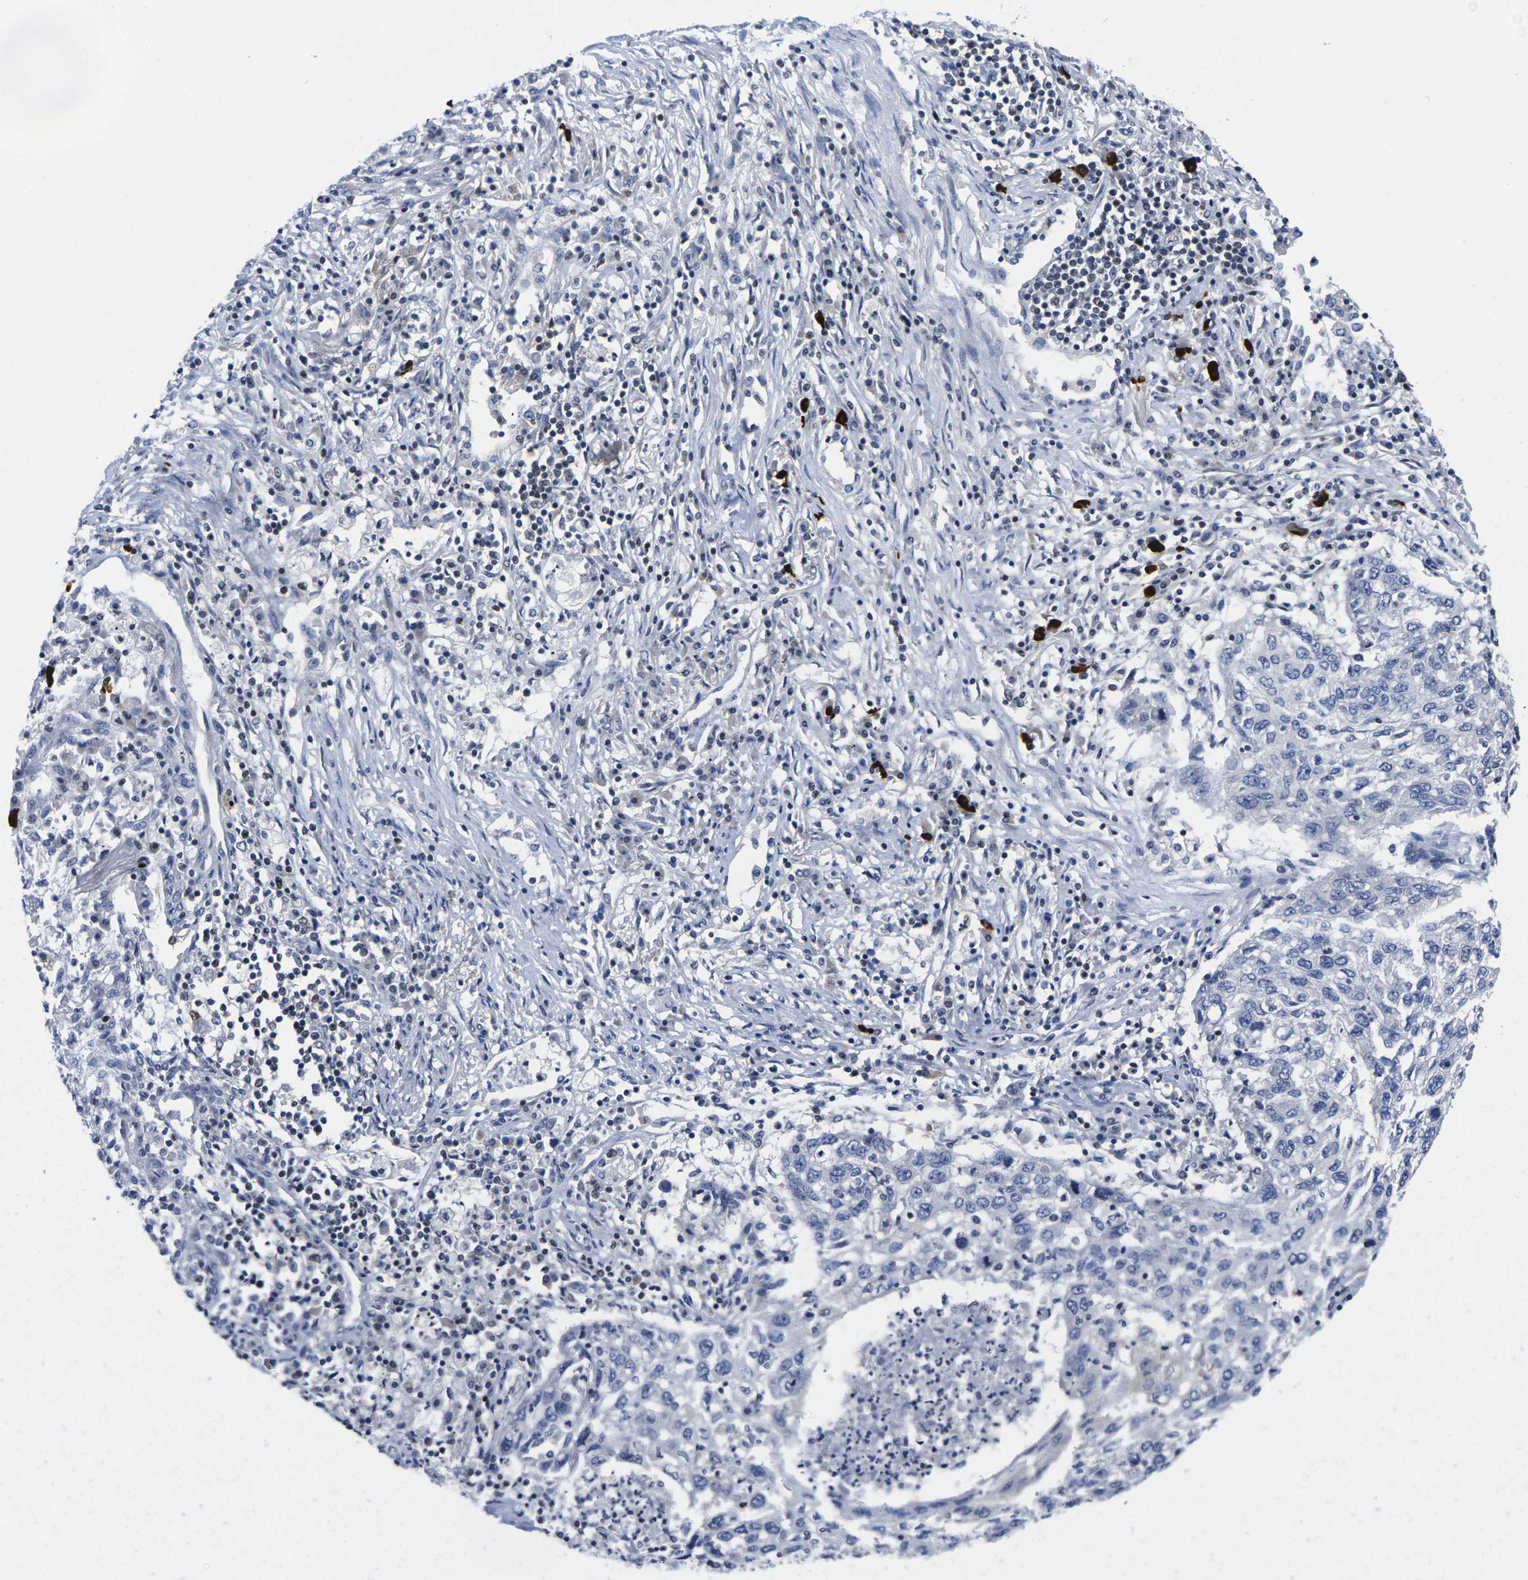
{"staining": {"intensity": "negative", "quantity": "none", "location": "none"}, "tissue": "lung cancer", "cell_type": "Tumor cells", "image_type": "cancer", "snomed": [{"axis": "morphology", "description": "Squamous cell carcinoma, NOS"}, {"axis": "topography", "description": "Lung"}], "caption": "This histopathology image is of squamous cell carcinoma (lung) stained with immunohistochemistry (IHC) to label a protein in brown with the nuclei are counter-stained blue. There is no expression in tumor cells.", "gene": "IKZF1", "patient": {"sex": "female", "age": 63}}